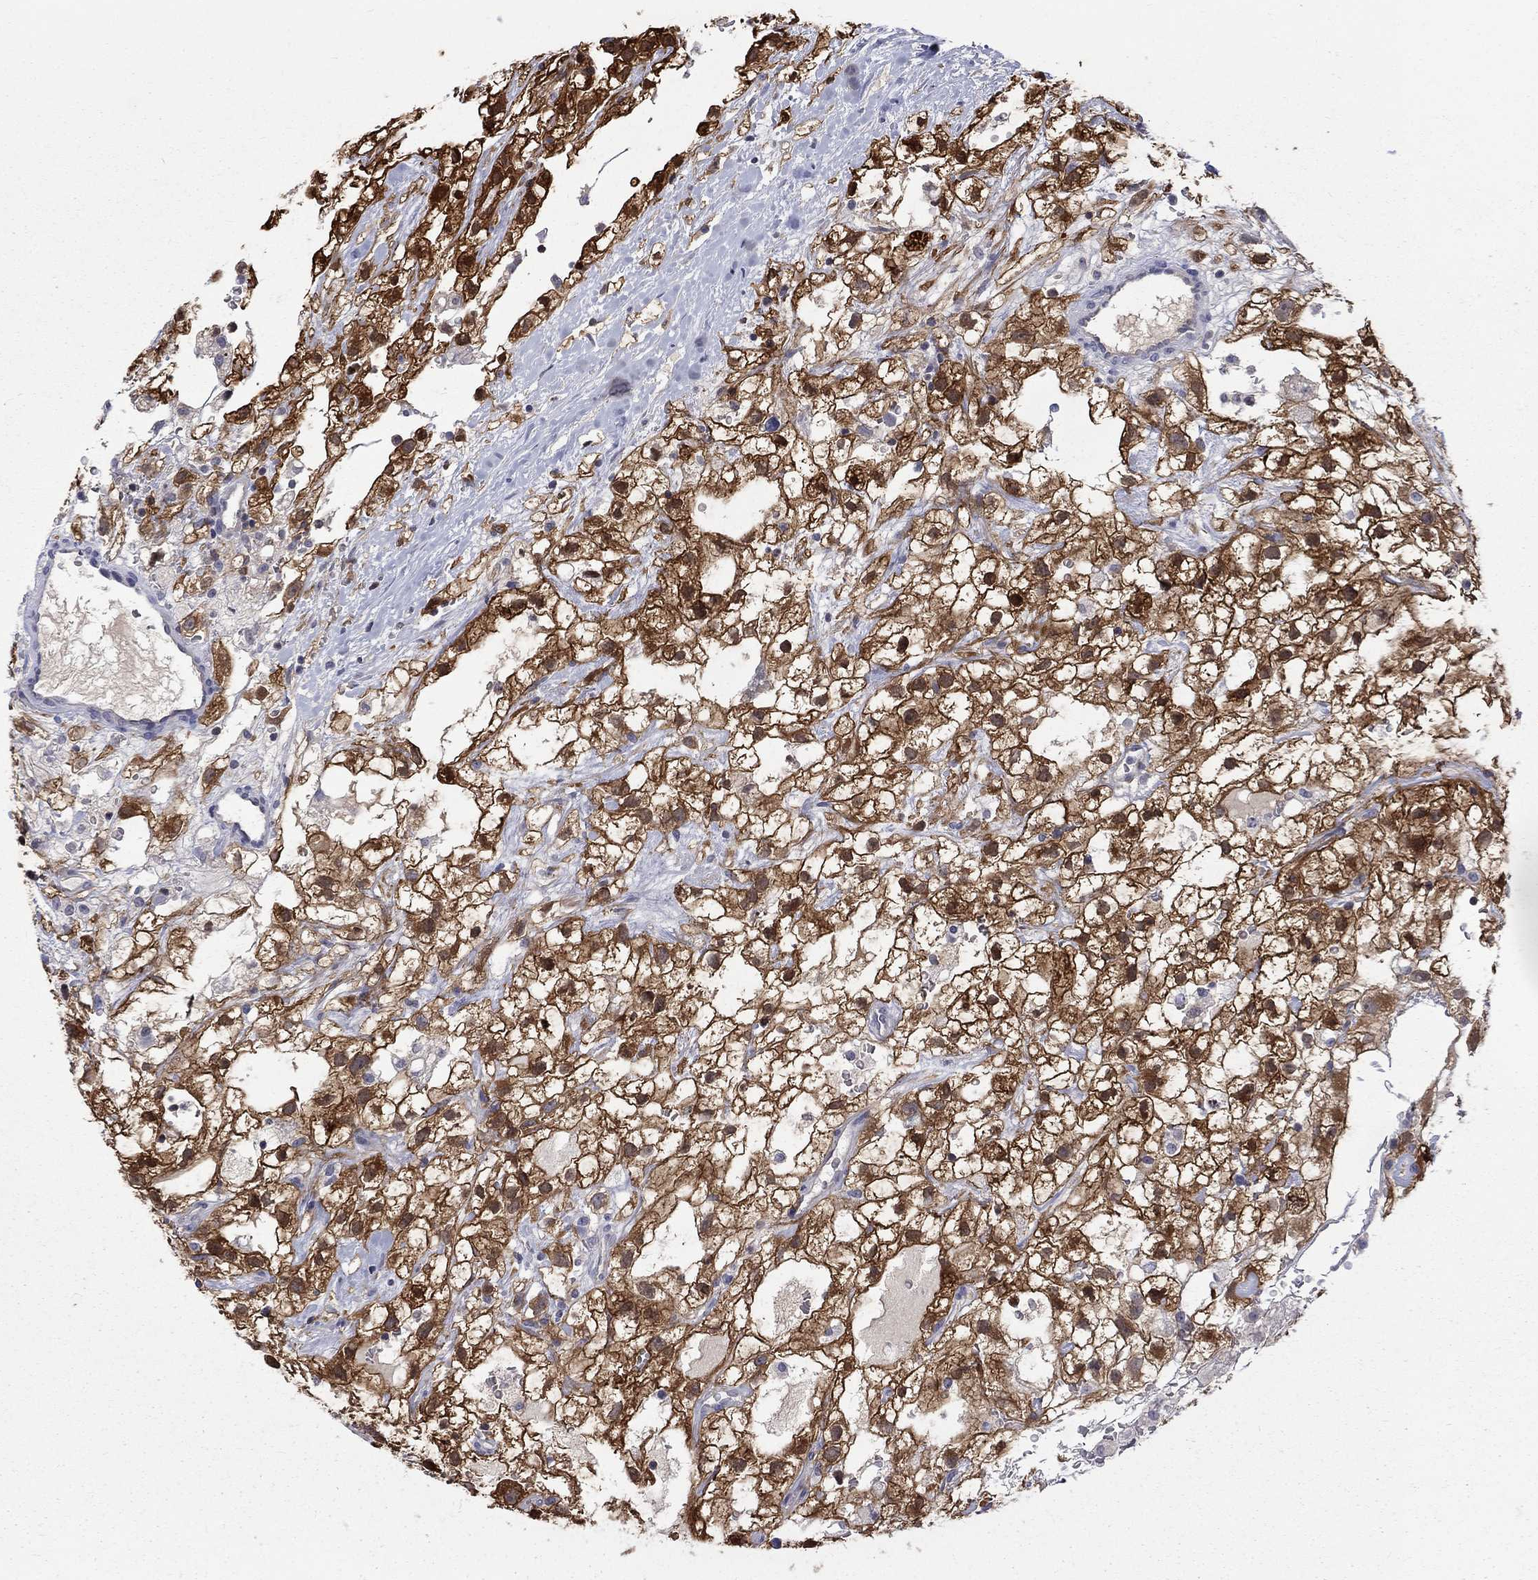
{"staining": {"intensity": "moderate", "quantity": "25%-75%", "location": "cytoplasmic/membranous,nuclear"}, "tissue": "renal cancer", "cell_type": "Tumor cells", "image_type": "cancer", "snomed": [{"axis": "morphology", "description": "Adenocarcinoma, NOS"}, {"axis": "topography", "description": "Kidney"}], "caption": "About 25%-75% of tumor cells in human renal adenocarcinoma exhibit moderate cytoplasmic/membranous and nuclear protein expression as visualized by brown immunohistochemical staining.", "gene": "HKDC1", "patient": {"sex": "male", "age": 59}}